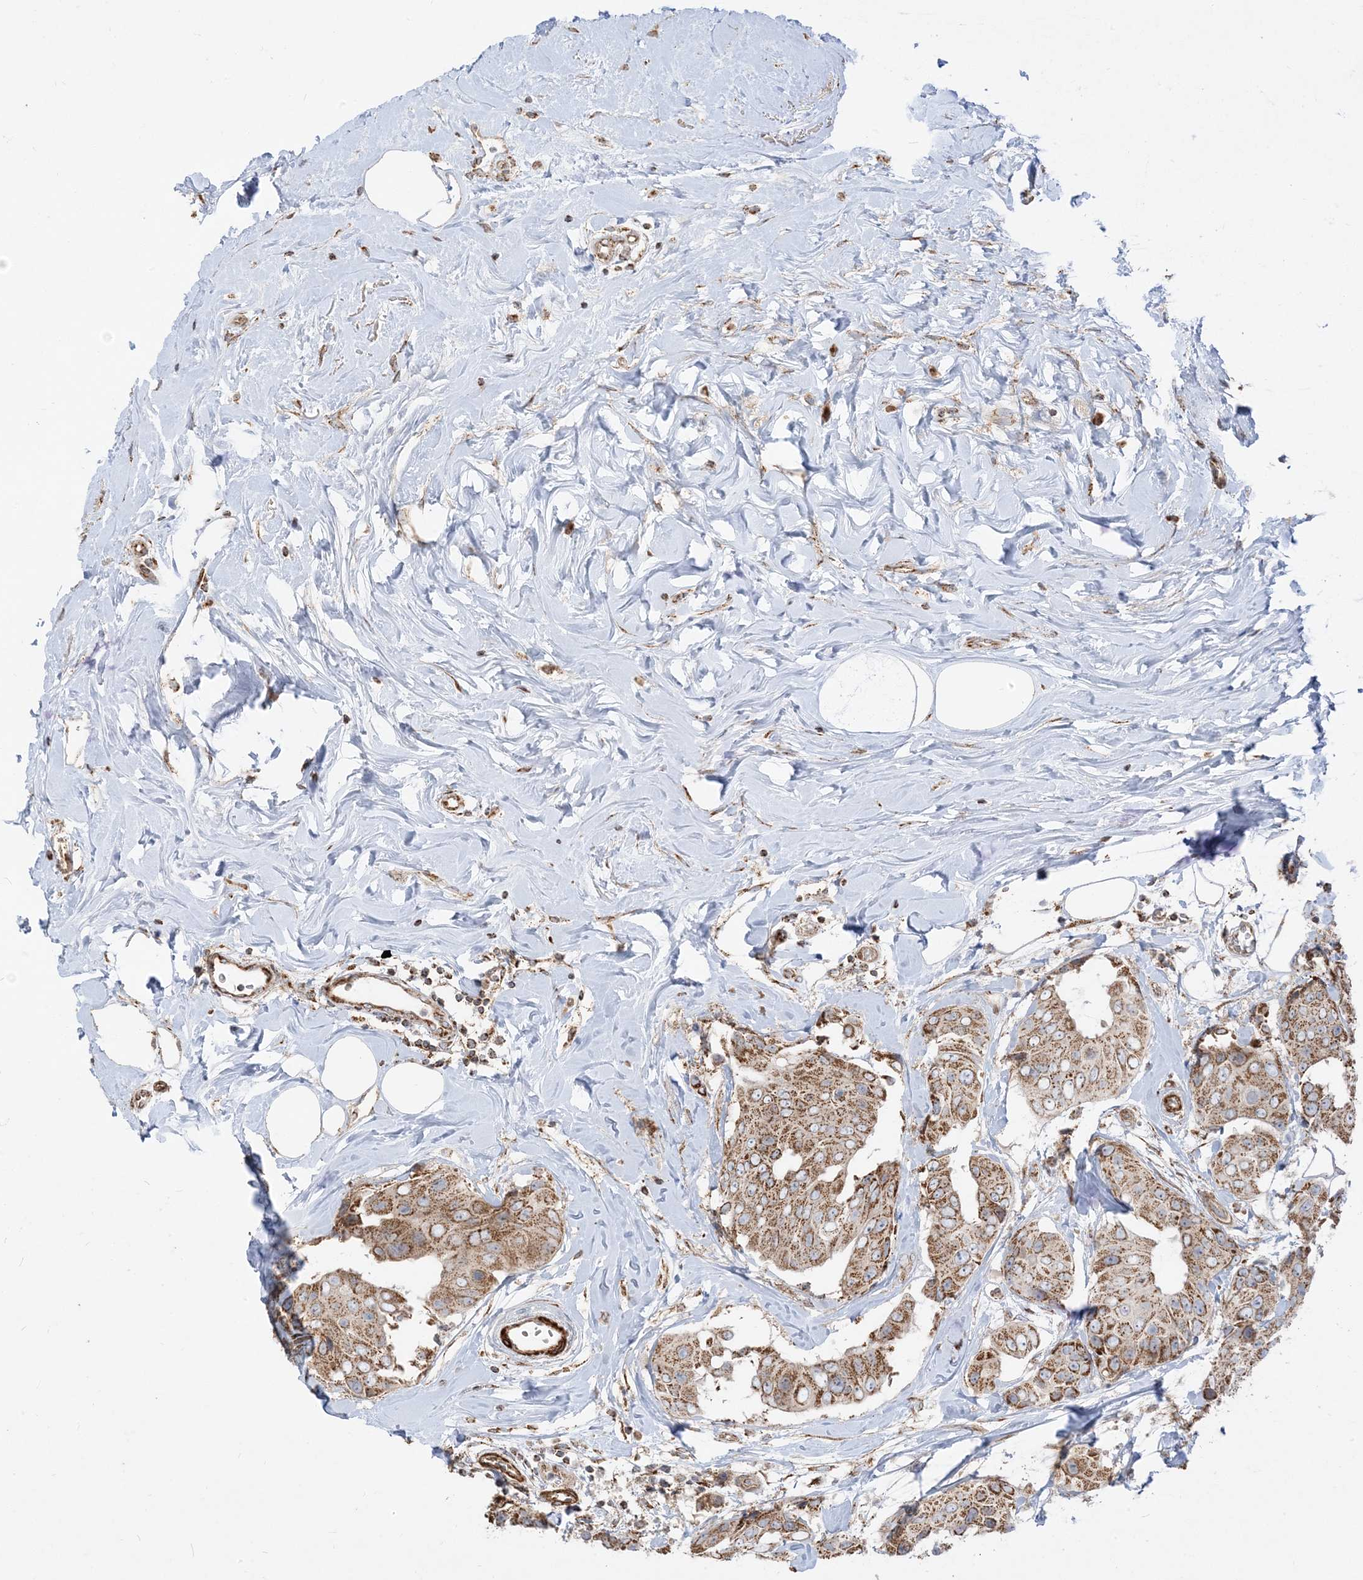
{"staining": {"intensity": "moderate", "quantity": ">75%", "location": "cytoplasmic/membranous"}, "tissue": "breast cancer", "cell_type": "Tumor cells", "image_type": "cancer", "snomed": [{"axis": "morphology", "description": "Normal tissue, NOS"}, {"axis": "morphology", "description": "Duct carcinoma"}, {"axis": "topography", "description": "Breast"}], "caption": "A high-resolution histopathology image shows immunohistochemistry (IHC) staining of invasive ductal carcinoma (breast), which shows moderate cytoplasmic/membranous expression in approximately >75% of tumor cells.", "gene": "AARS2", "patient": {"sex": "female", "age": 39}}